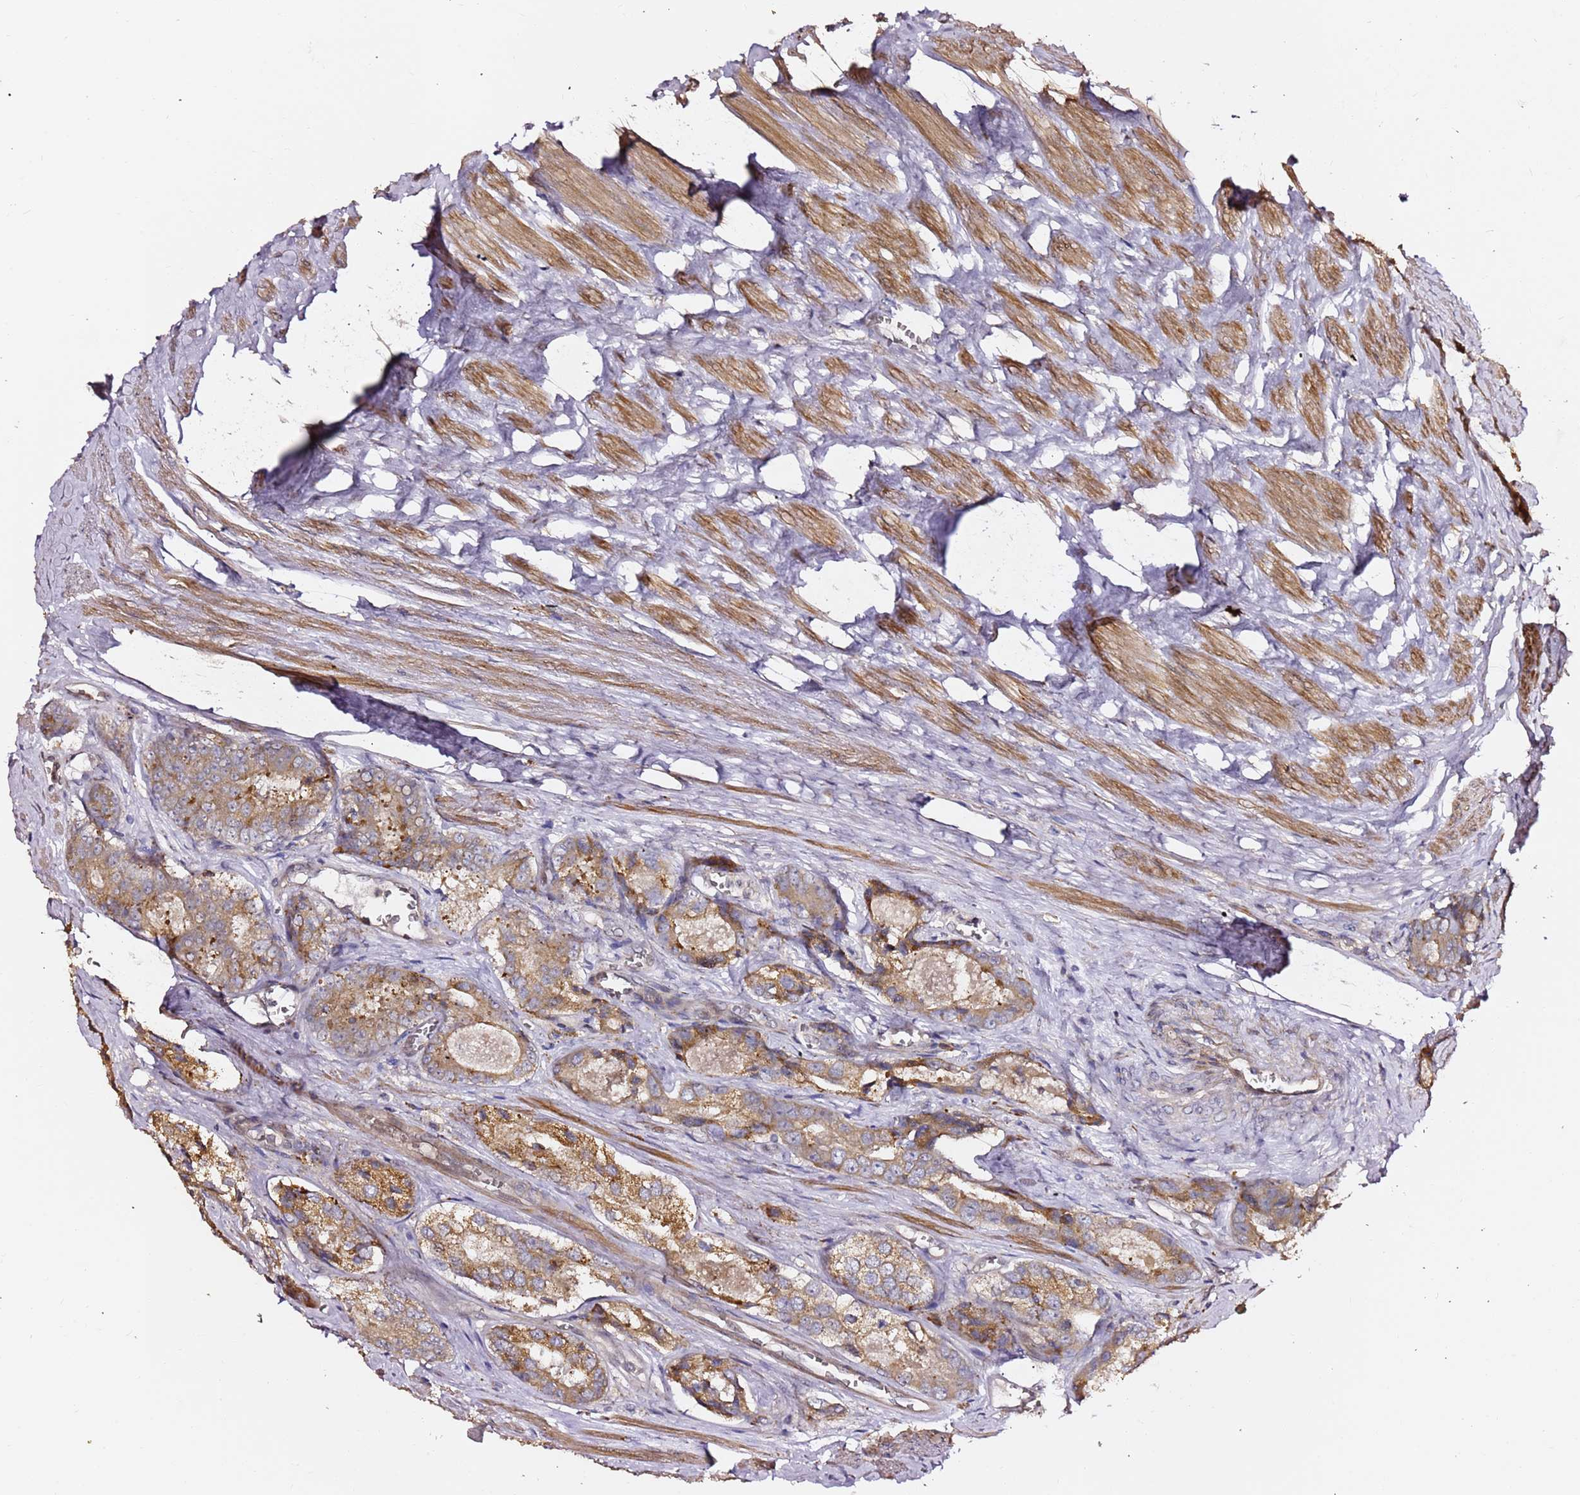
{"staining": {"intensity": "moderate", "quantity": "25%-75%", "location": "cytoplasmic/membranous"}, "tissue": "prostate cancer", "cell_type": "Tumor cells", "image_type": "cancer", "snomed": [{"axis": "morphology", "description": "Adenocarcinoma, Low grade"}, {"axis": "topography", "description": "Prostate"}], "caption": "This is a histology image of immunohistochemistry (IHC) staining of prostate cancer, which shows moderate staining in the cytoplasmic/membranous of tumor cells.", "gene": "HSD17B7", "patient": {"sex": "male", "age": 68}}